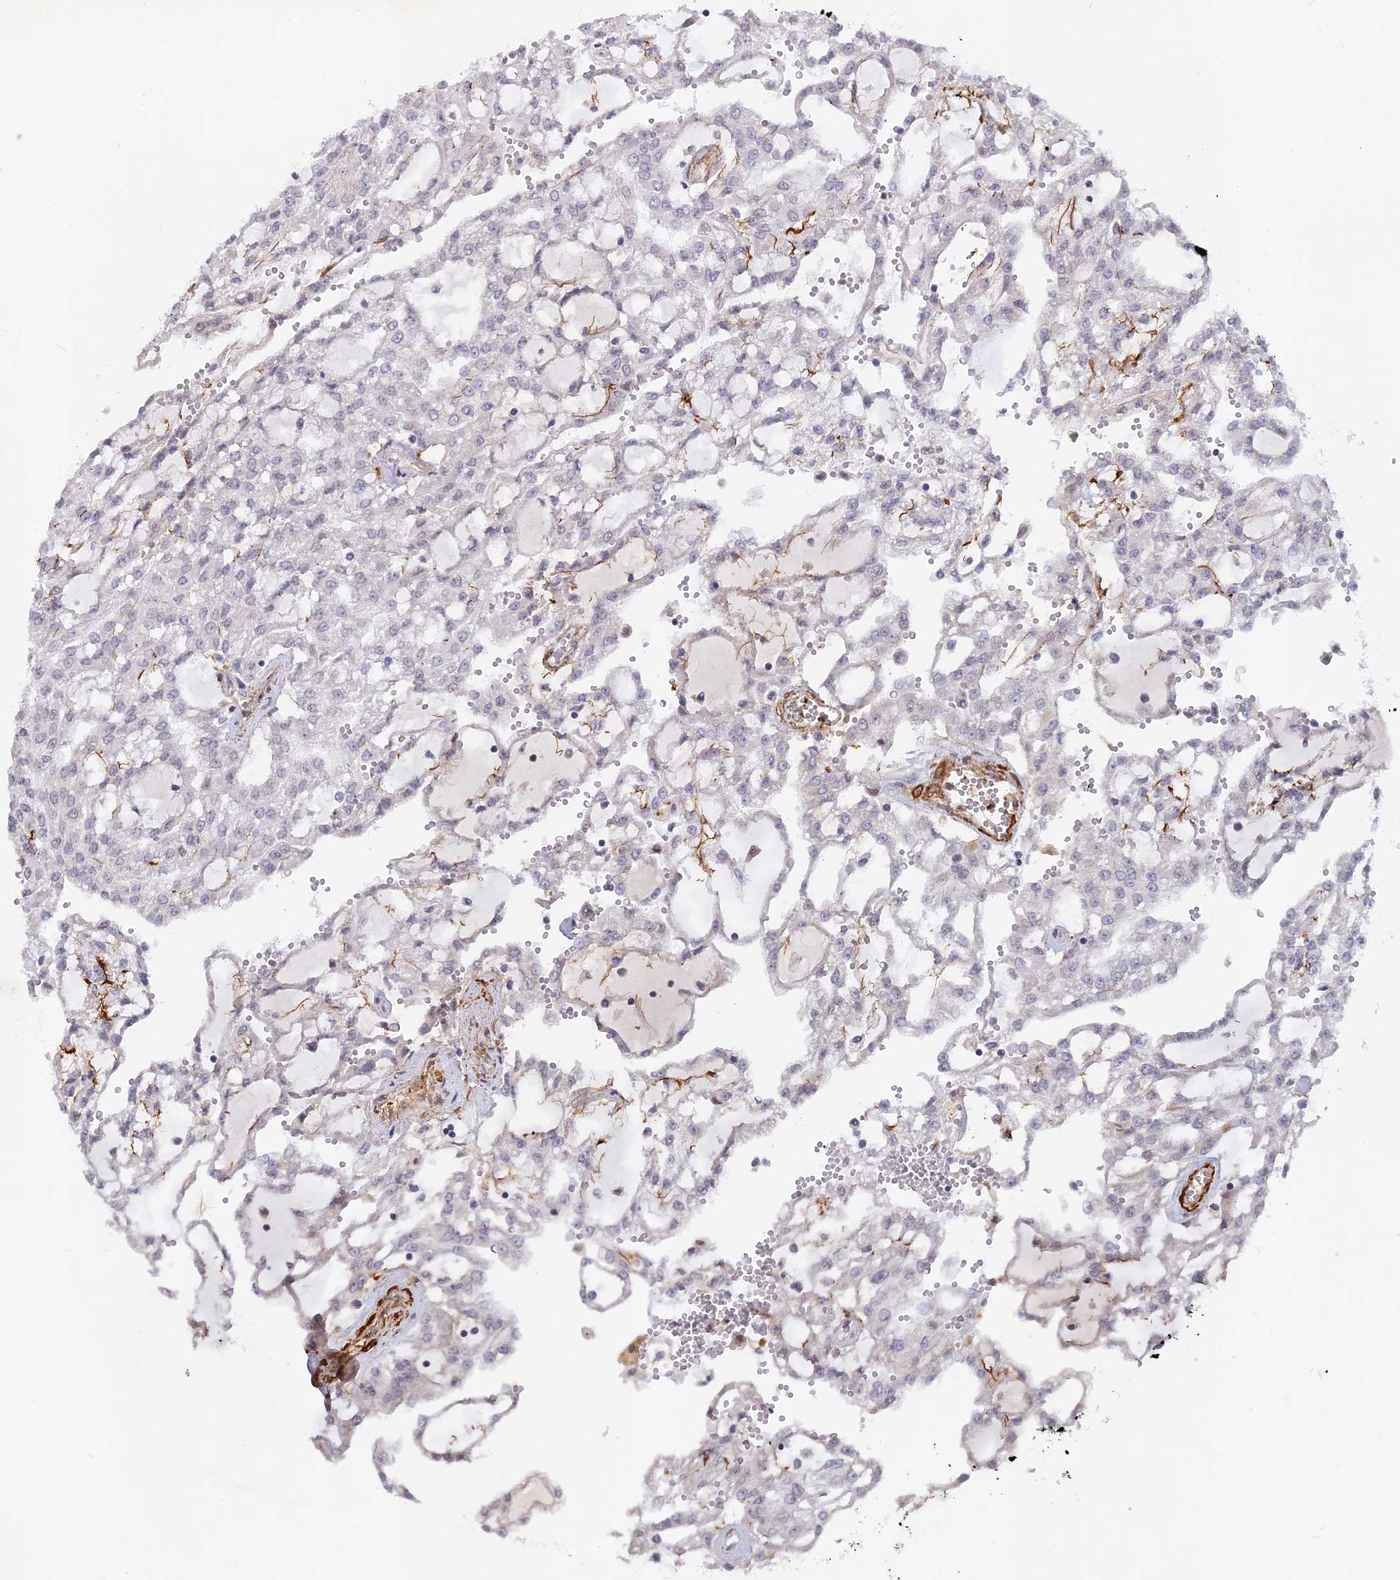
{"staining": {"intensity": "negative", "quantity": "none", "location": "none"}, "tissue": "renal cancer", "cell_type": "Tumor cells", "image_type": "cancer", "snomed": [{"axis": "morphology", "description": "Adenocarcinoma, NOS"}, {"axis": "topography", "description": "Kidney"}], "caption": "Protein analysis of renal cancer (adenocarcinoma) reveals no significant positivity in tumor cells.", "gene": "CCDC154", "patient": {"sex": "male", "age": 63}}